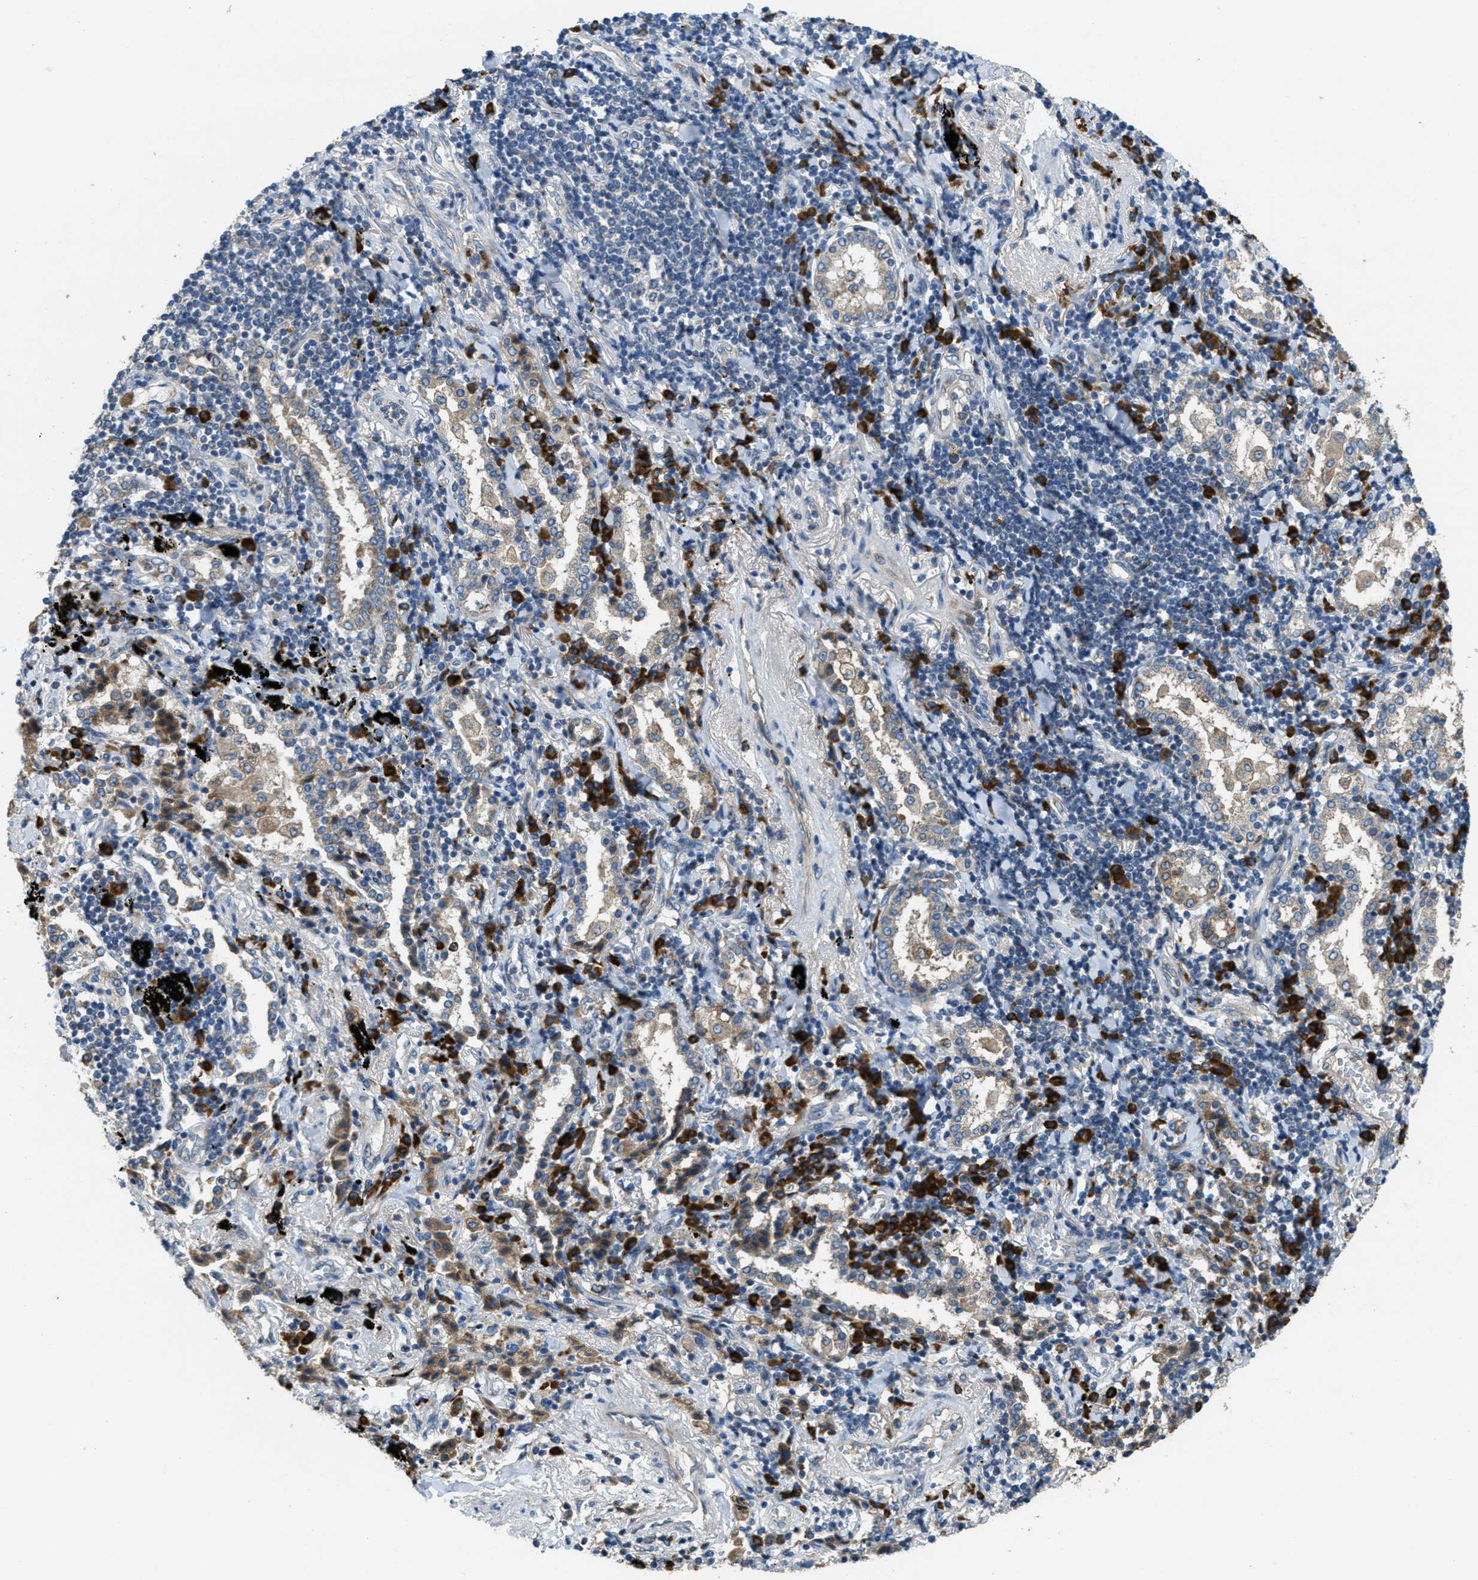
{"staining": {"intensity": "weak", "quantity": "<25%", "location": "cytoplasmic/membranous"}, "tissue": "lung cancer", "cell_type": "Tumor cells", "image_type": "cancer", "snomed": [{"axis": "morphology", "description": "Adenocarcinoma, NOS"}, {"axis": "topography", "description": "Lung"}], "caption": "Protein analysis of adenocarcinoma (lung) reveals no significant expression in tumor cells.", "gene": "SSR1", "patient": {"sex": "female", "age": 65}}